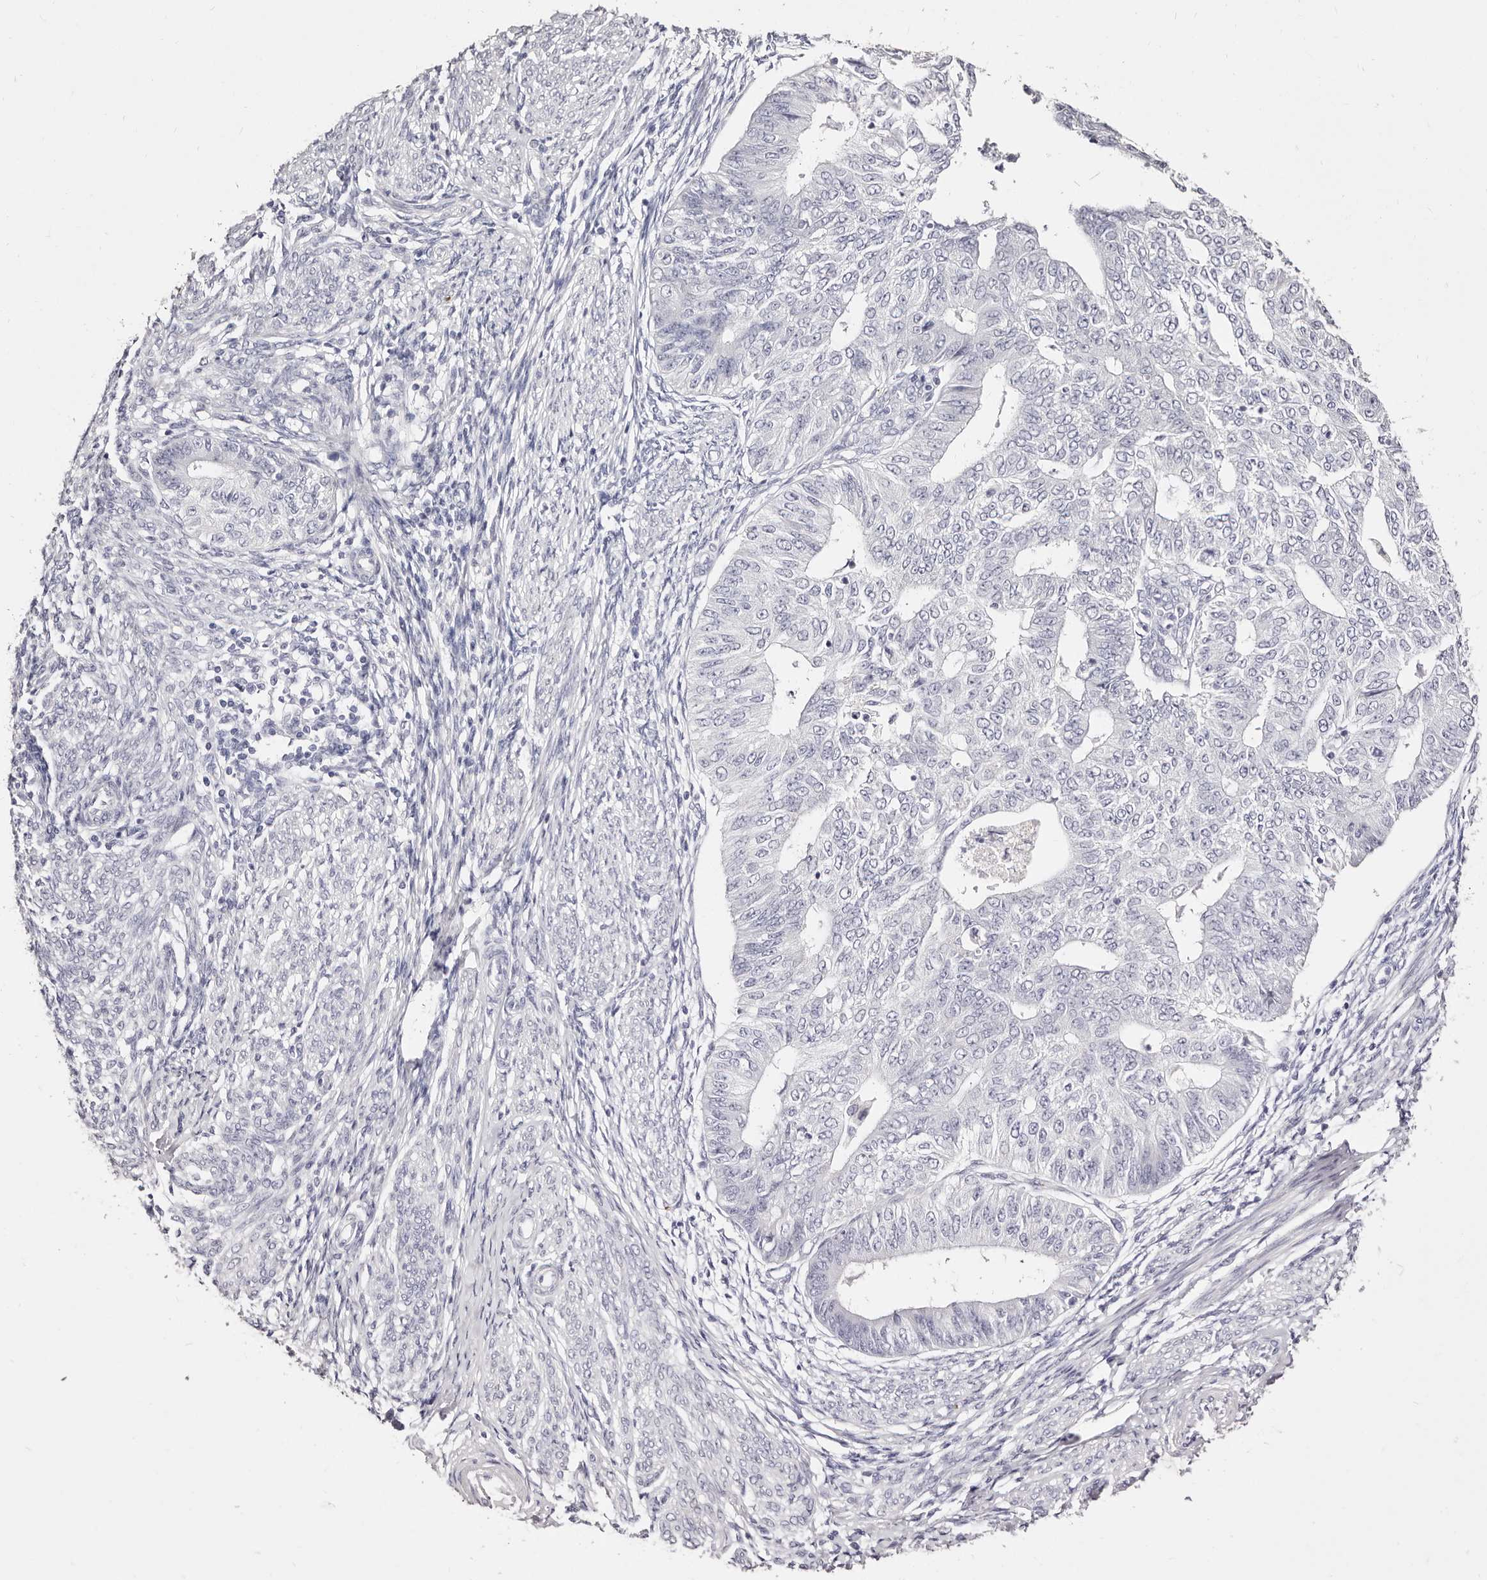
{"staining": {"intensity": "negative", "quantity": "none", "location": "none"}, "tissue": "endometrial cancer", "cell_type": "Tumor cells", "image_type": "cancer", "snomed": [{"axis": "morphology", "description": "Adenocarcinoma, NOS"}, {"axis": "topography", "description": "Endometrium"}], "caption": "This is an immunohistochemistry histopathology image of adenocarcinoma (endometrial). There is no staining in tumor cells.", "gene": "PF4", "patient": {"sex": "female", "age": 32}}